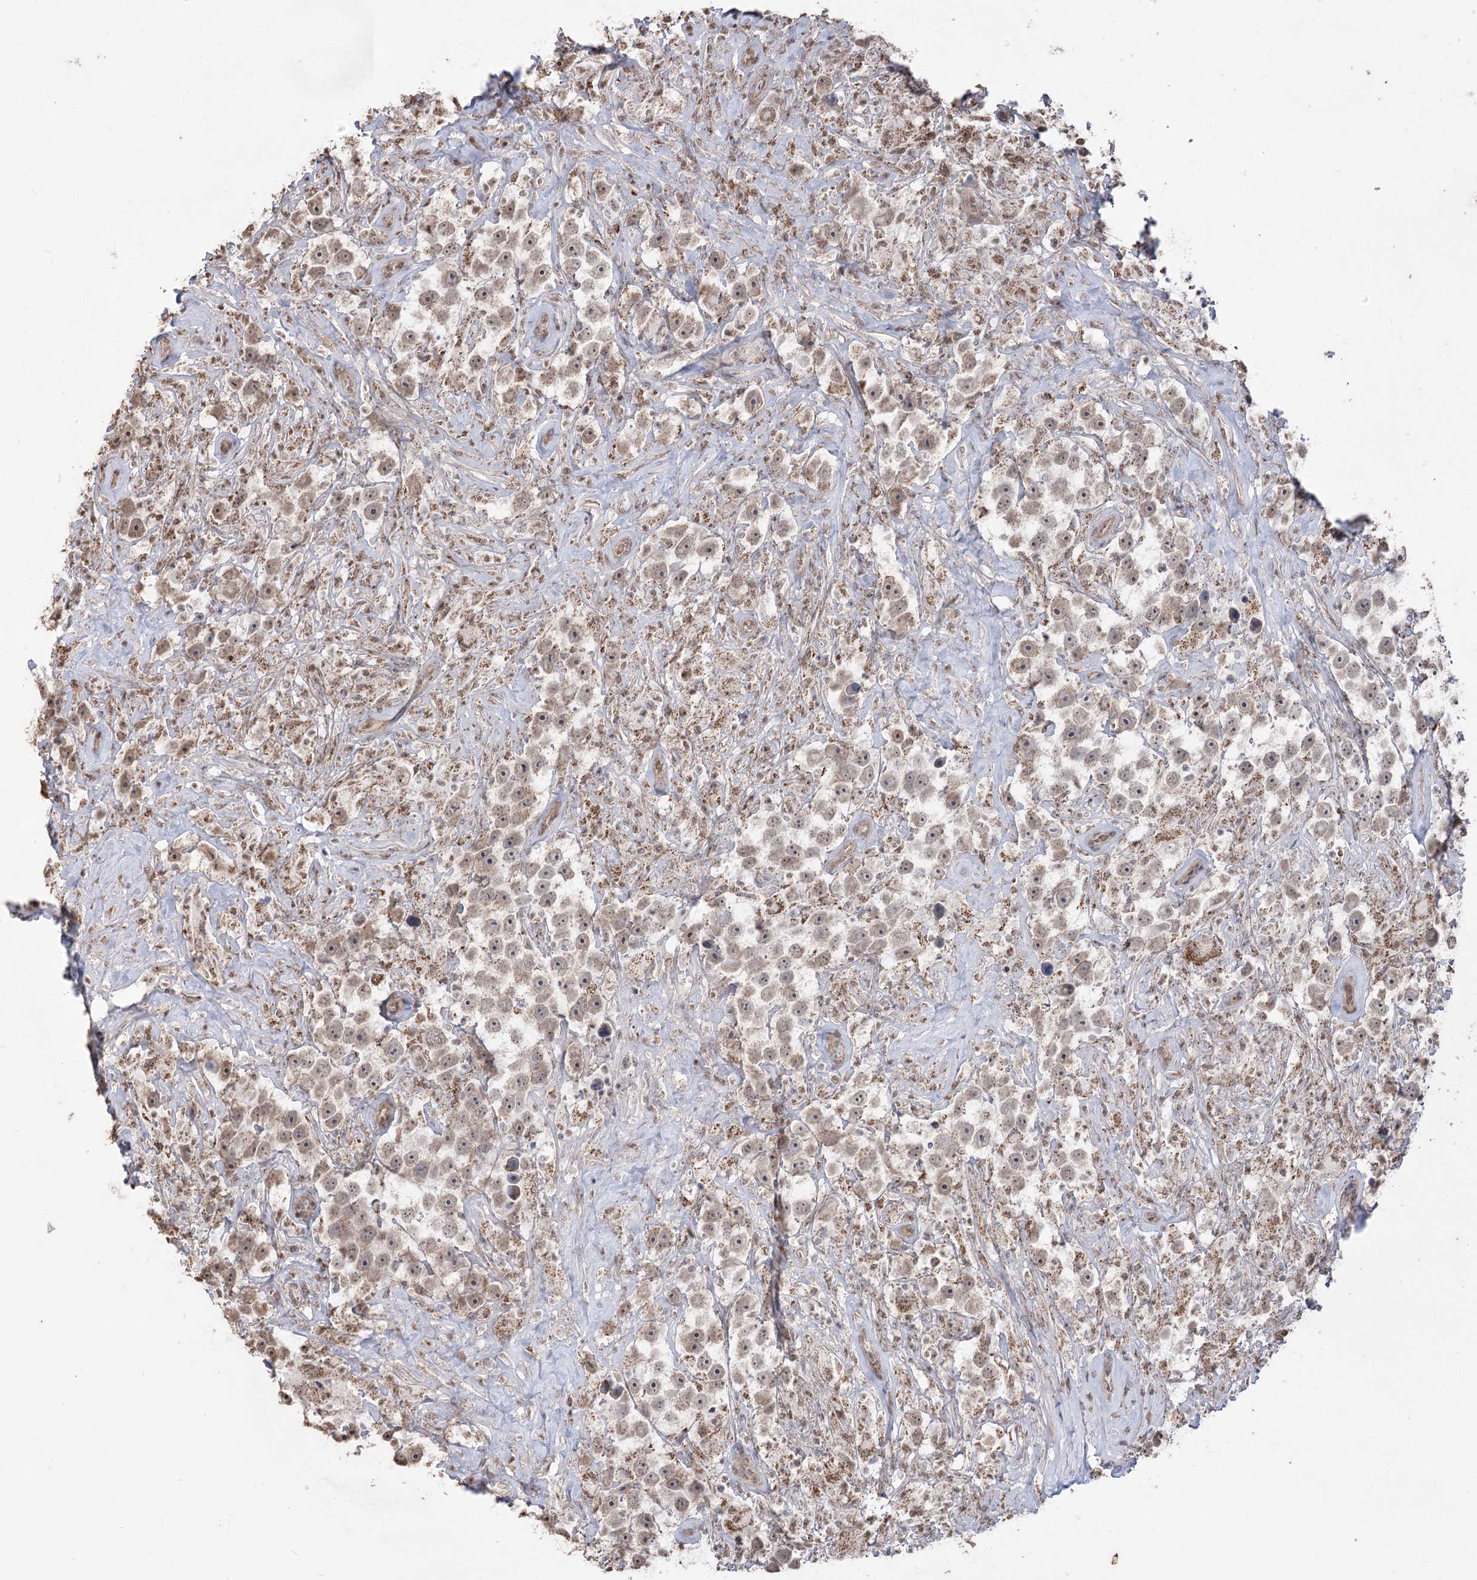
{"staining": {"intensity": "weak", "quantity": ">75%", "location": "nuclear"}, "tissue": "testis cancer", "cell_type": "Tumor cells", "image_type": "cancer", "snomed": [{"axis": "morphology", "description": "Seminoma, NOS"}, {"axis": "topography", "description": "Testis"}], "caption": "An image of testis cancer stained for a protein demonstrates weak nuclear brown staining in tumor cells.", "gene": "ZSCAN23", "patient": {"sex": "male", "age": 49}}